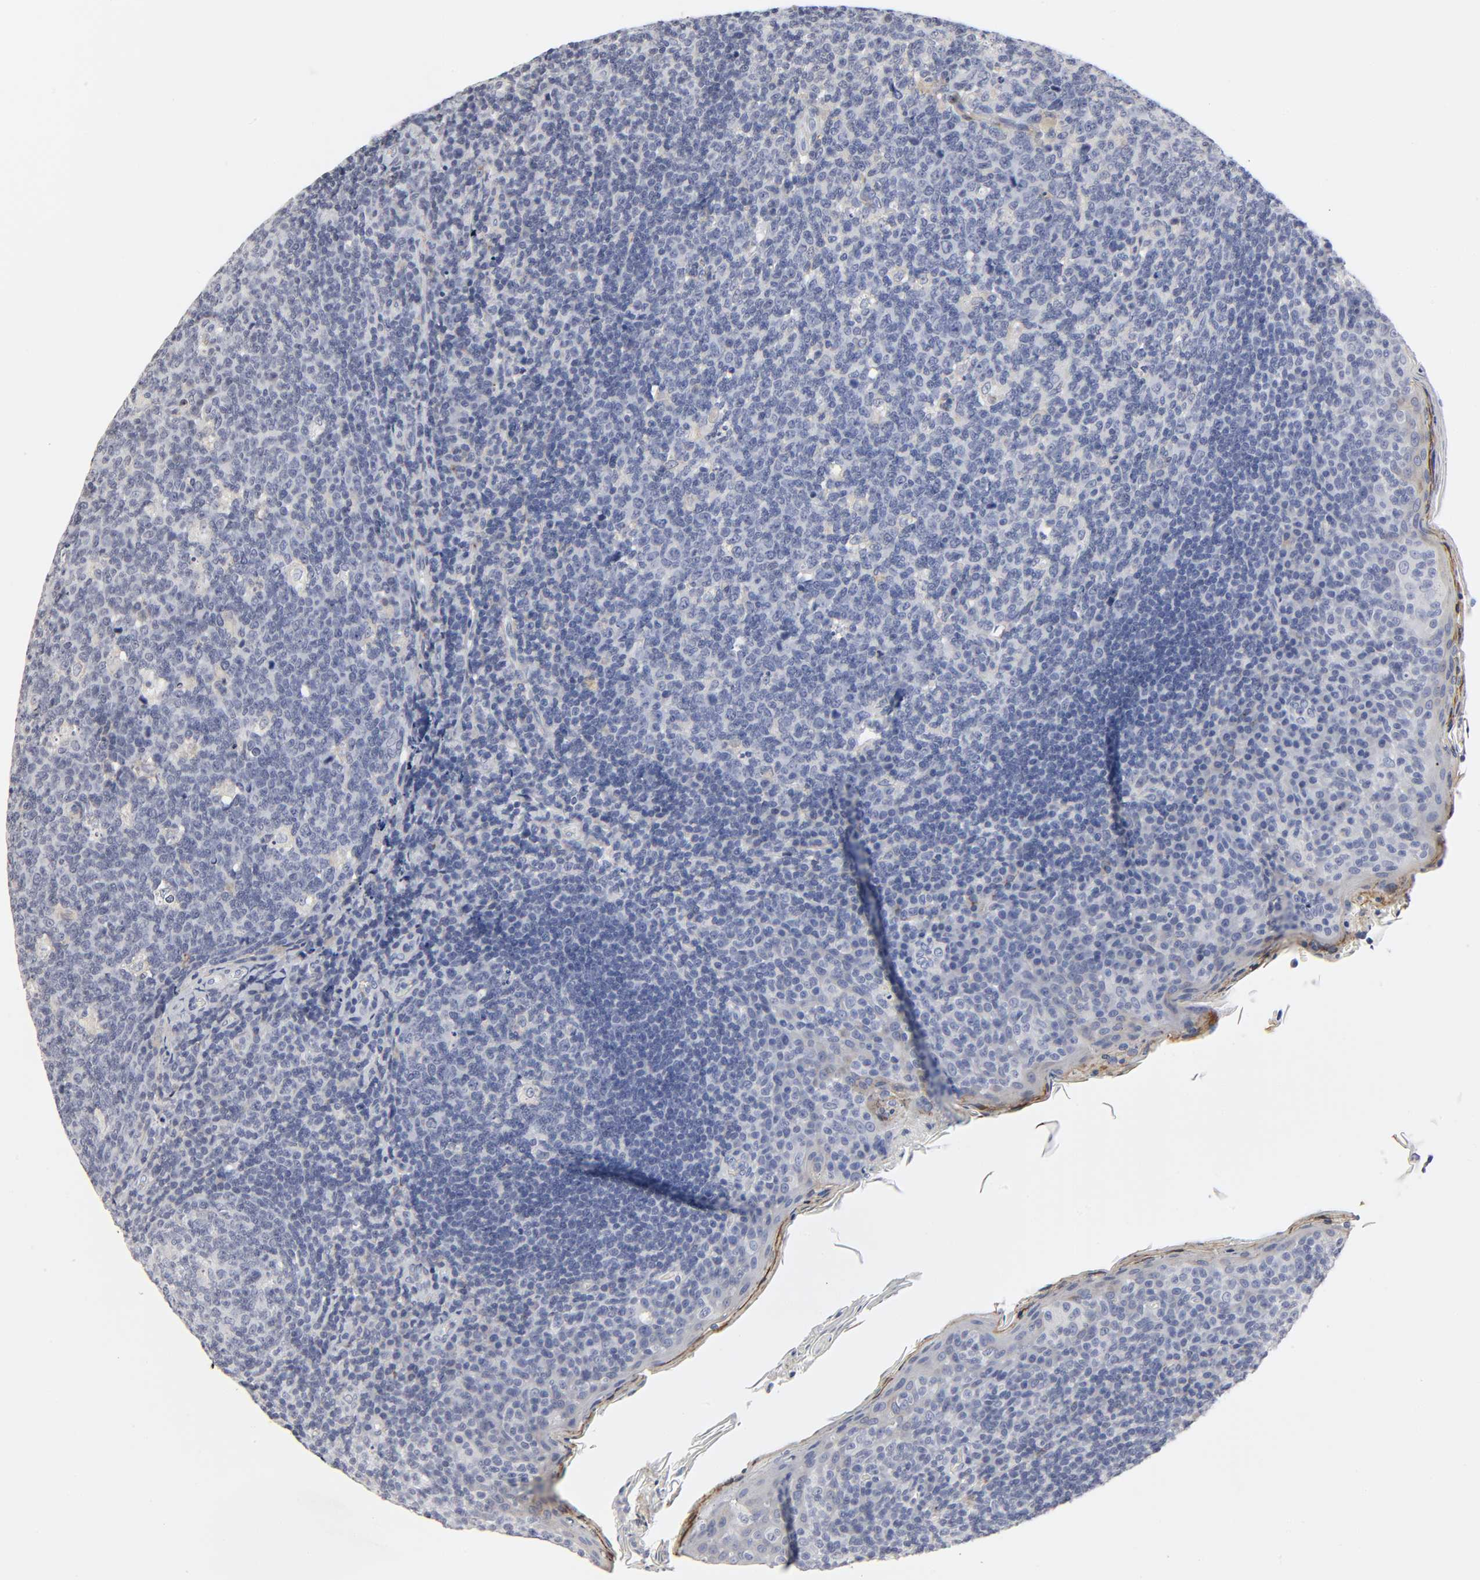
{"staining": {"intensity": "negative", "quantity": "none", "location": "none"}, "tissue": "tonsil", "cell_type": "Germinal center cells", "image_type": "normal", "snomed": [{"axis": "morphology", "description": "Normal tissue, NOS"}, {"axis": "topography", "description": "Tonsil"}], "caption": "This micrograph is of benign tonsil stained with immunohistochemistry to label a protein in brown with the nuclei are counter-stained blue. There is no staining in germinal center cells.", "gene": "LRP1", "patient": {"sex": "male", "age": 17}}